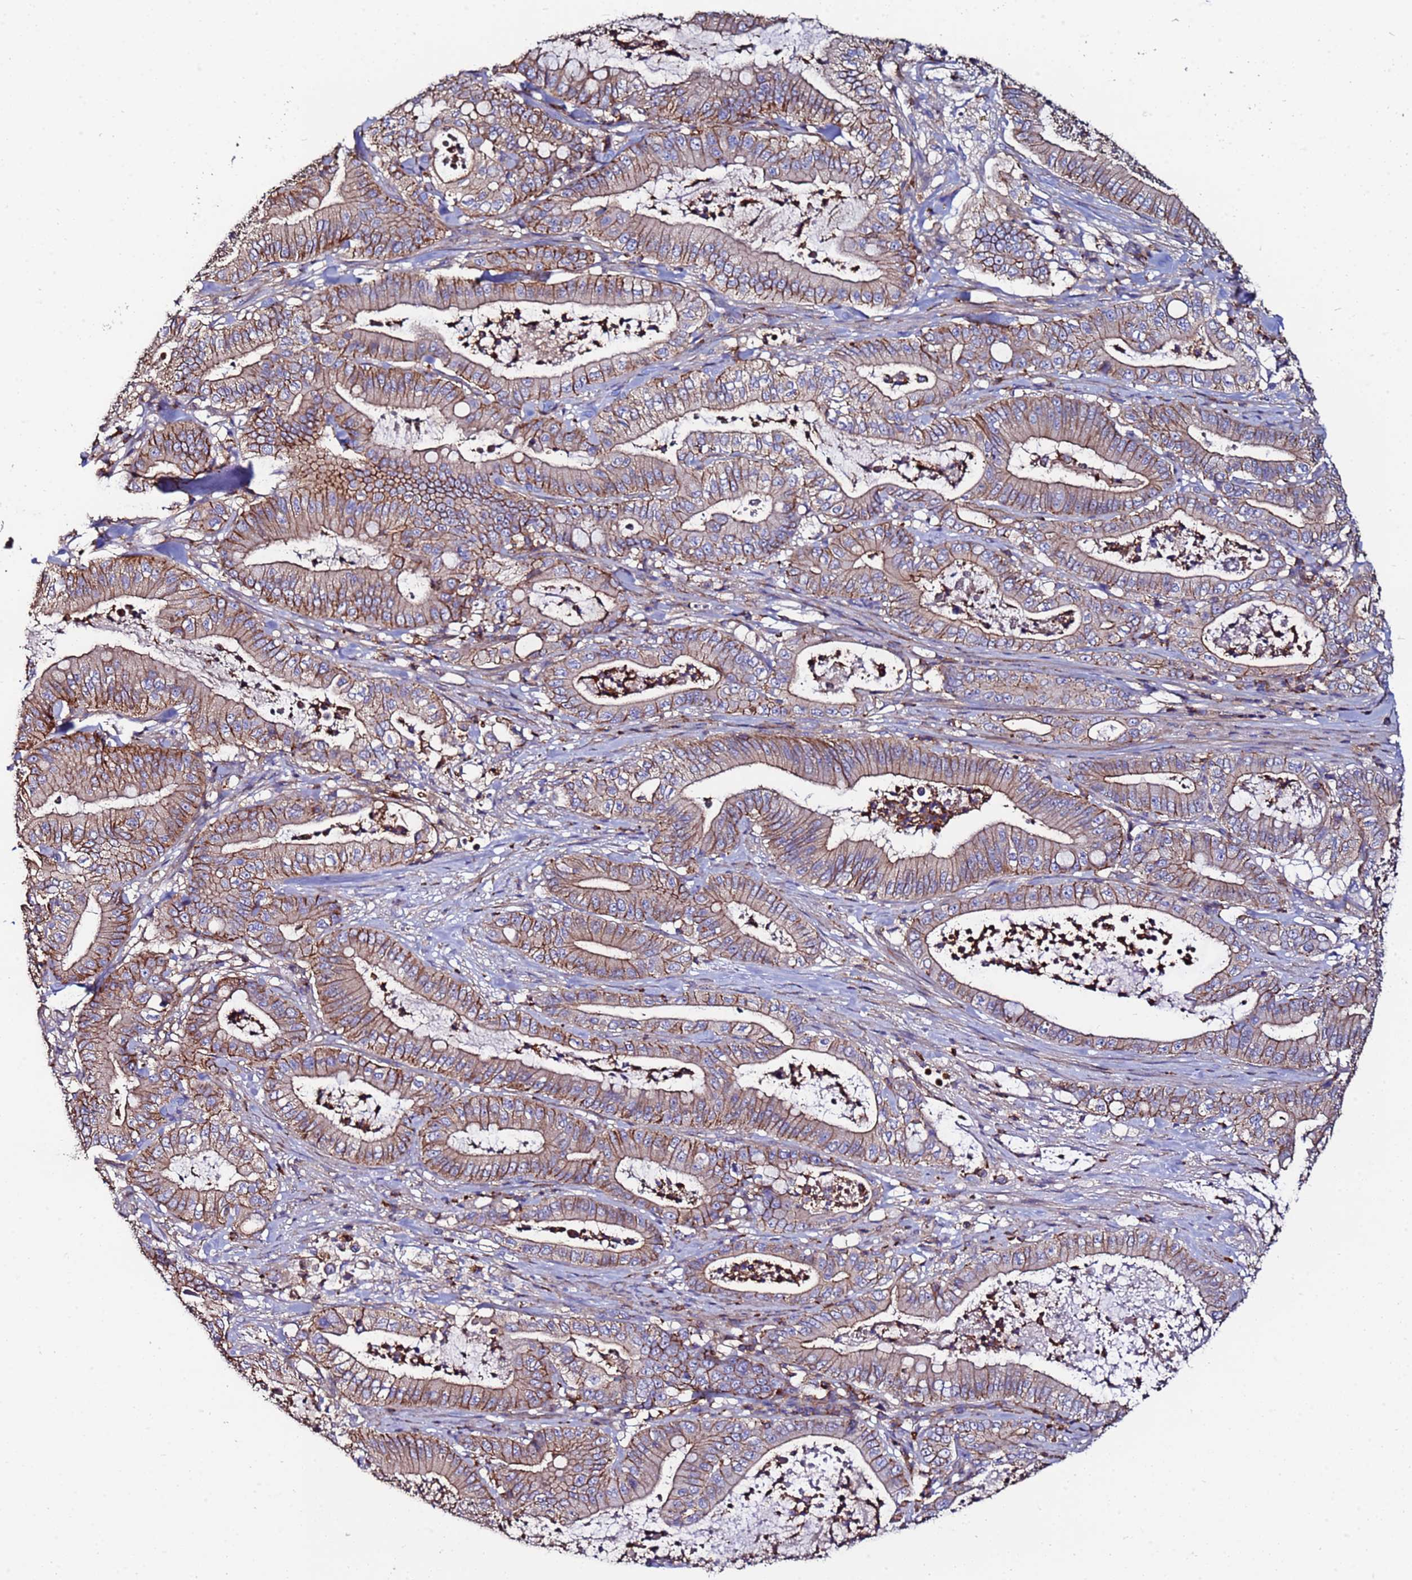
{"staining": {"intensity": "moderate", "quantity": ">75%", "location": "cytoplasmic/membranous"}, "tissue": "pancreatic cancer", "cell_type": "Tumor cells", "image_type": "cancer", "snomed": [{"axis": "morphology", "description": "Adenocarcinoma, NOS"}, {"axis": "topography", "description": "Pancreas"}], "caption": "This image exhibits pancreatic cancer stained with immunohistochemistry to label a protein in brown. The cytoplasmic/membranous of tumor cells show moderate positivity for the protein. Nuclei are counter-stained blue.", "gene": "POTEE", "patient": {"sex": "male", "age": 71}}